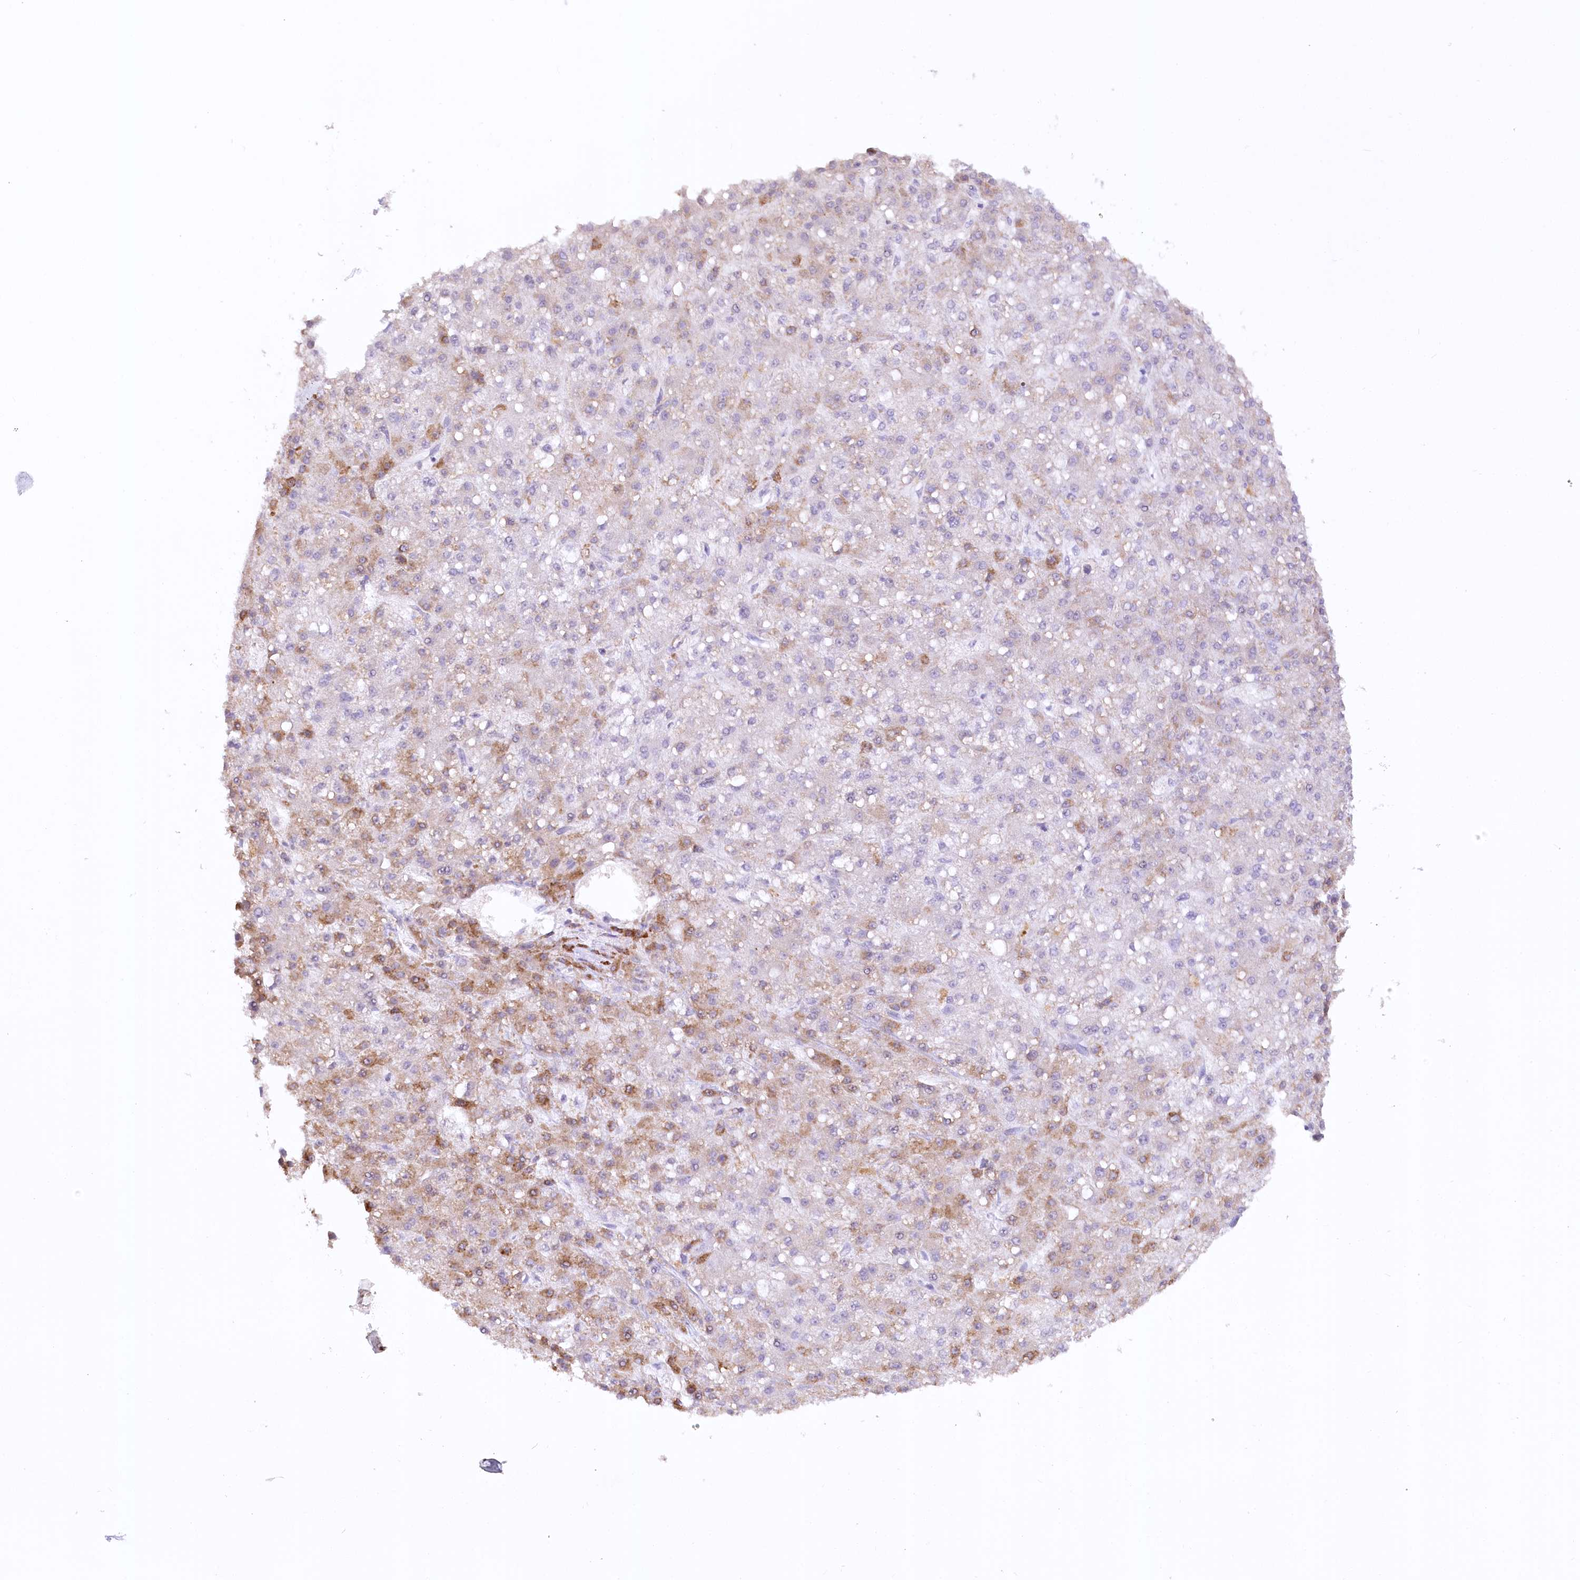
{"staining": {"intensity": "moderate", "quantity": "<25%", "location": "cytoplasmic/membranous"}, "tissue": "liver cancer", "cell_type": "Tumor cells", "image_type": "cancer", "snomed": [{"axis": "morphology", "description": "Carcinoma, Hepatocellular, NOS"}, {"axis": "topography", "description": "Liver"}], "caption": "A histopathology image of human hepatocellular carcinoma (liver) stained for a protein reveals moderate cytoplasmic/membranous brown staining in tumor cells. The protein is stained brown, and the nuclei are stained in blue (DAB (3,3'-diaminobenzidine) IHC with brightfield microscopy, high magnification).", "gene": "NCKAP5", "patient": {"sex": "male", "age": 67}}